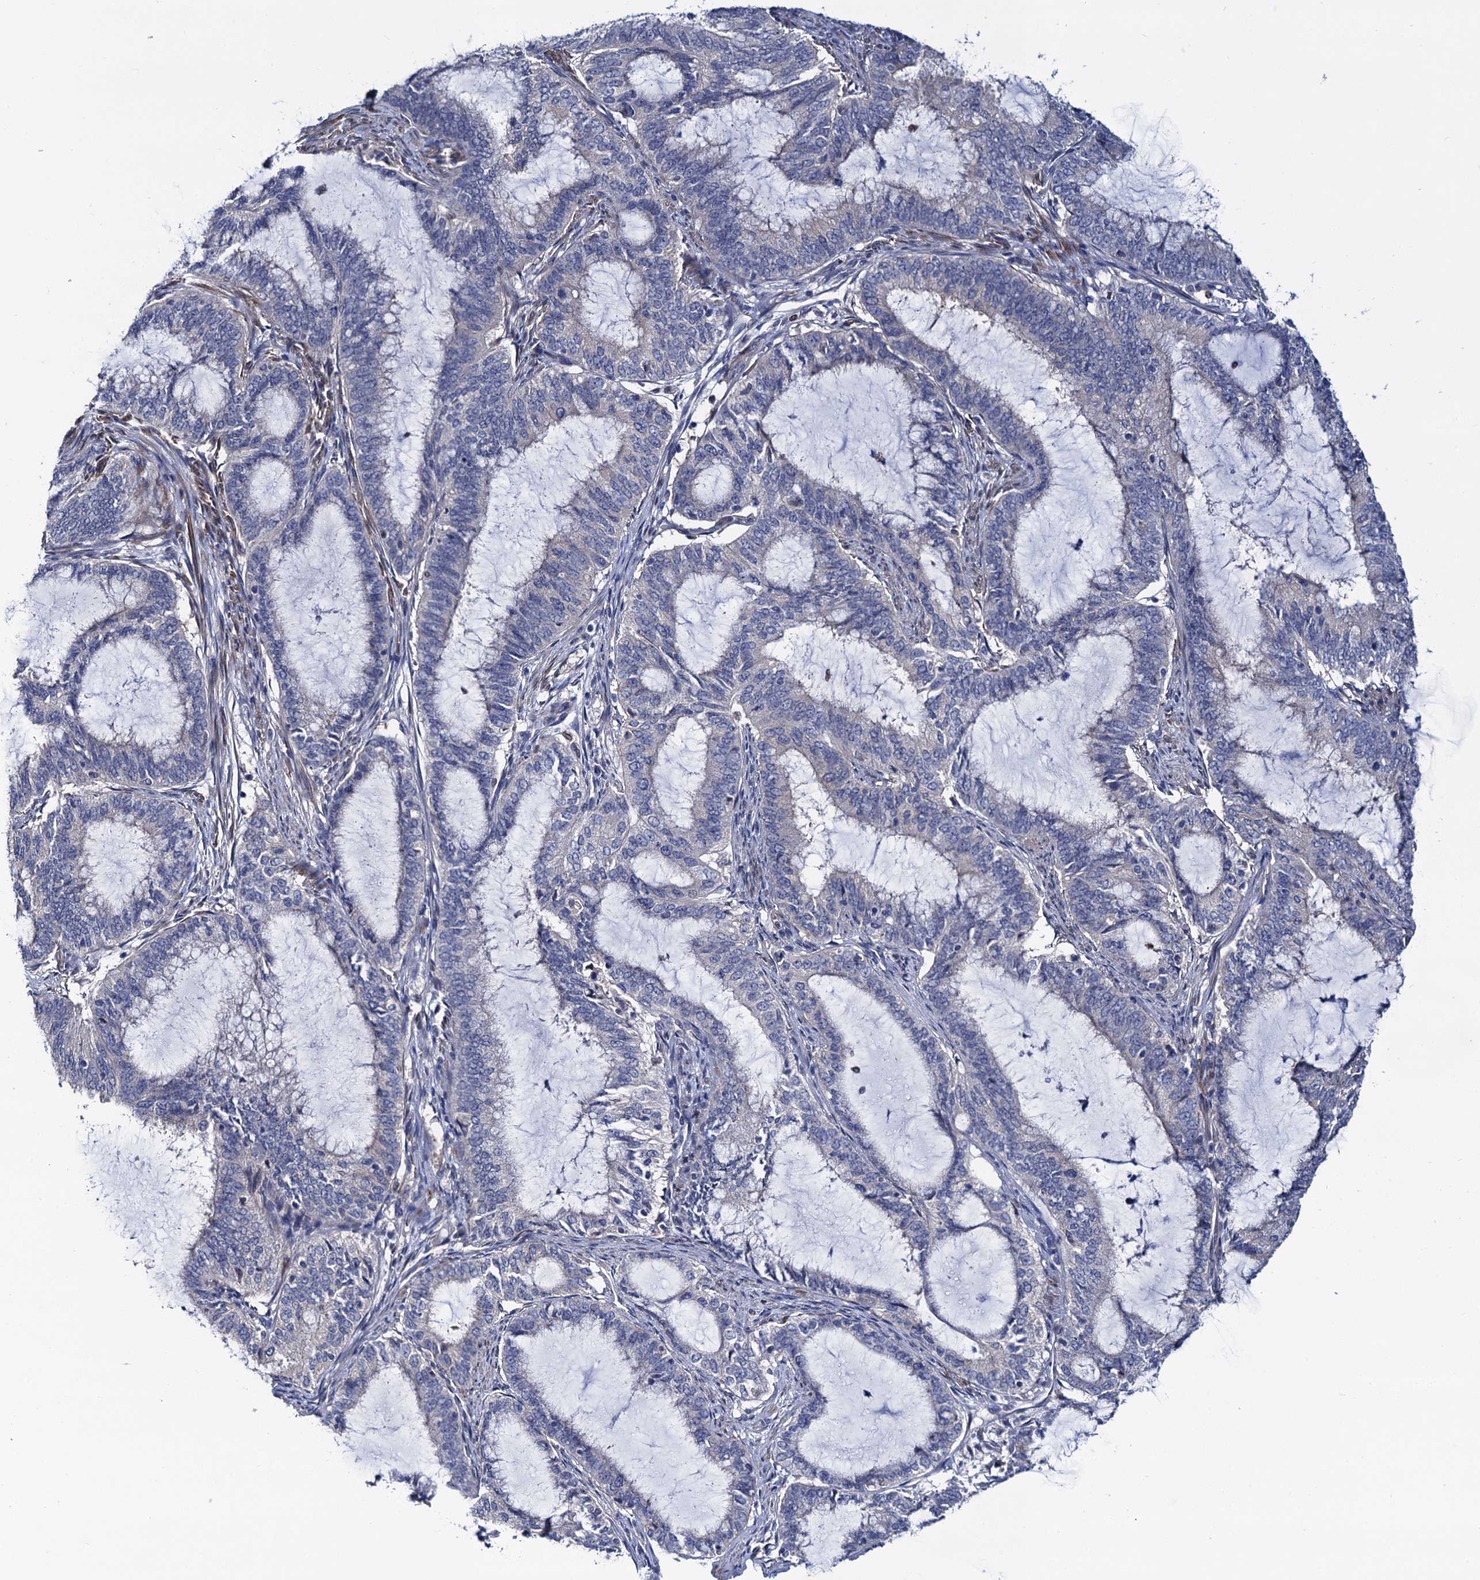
{"staining": {"intensity": "strong", "quantity": "<25%", "location": "cytoplasmic/membranous"}, "tissue": "endometrial cancer", "cell_type": "Tumor cells", "image_type": "cancer", "snomed": [{"axis": "morphology", "description": "Adenocarcinoma, NOS"}, {"axis": "topography", "description": "Endometrium"}], "caption": "Immunohistochemical staining of human endometrial cancer (adenocarcinoma) demonstrates strong cytoplasmic/membranous protein staining in approximately <25% of tumor cells. The protein is stained brown, and the nuclei are stained in blue (DAB IHC with brightfield microscopy, high magnification).", "gene": "ZDHHC18", "patient": {"sex": "female", "age": 51}}